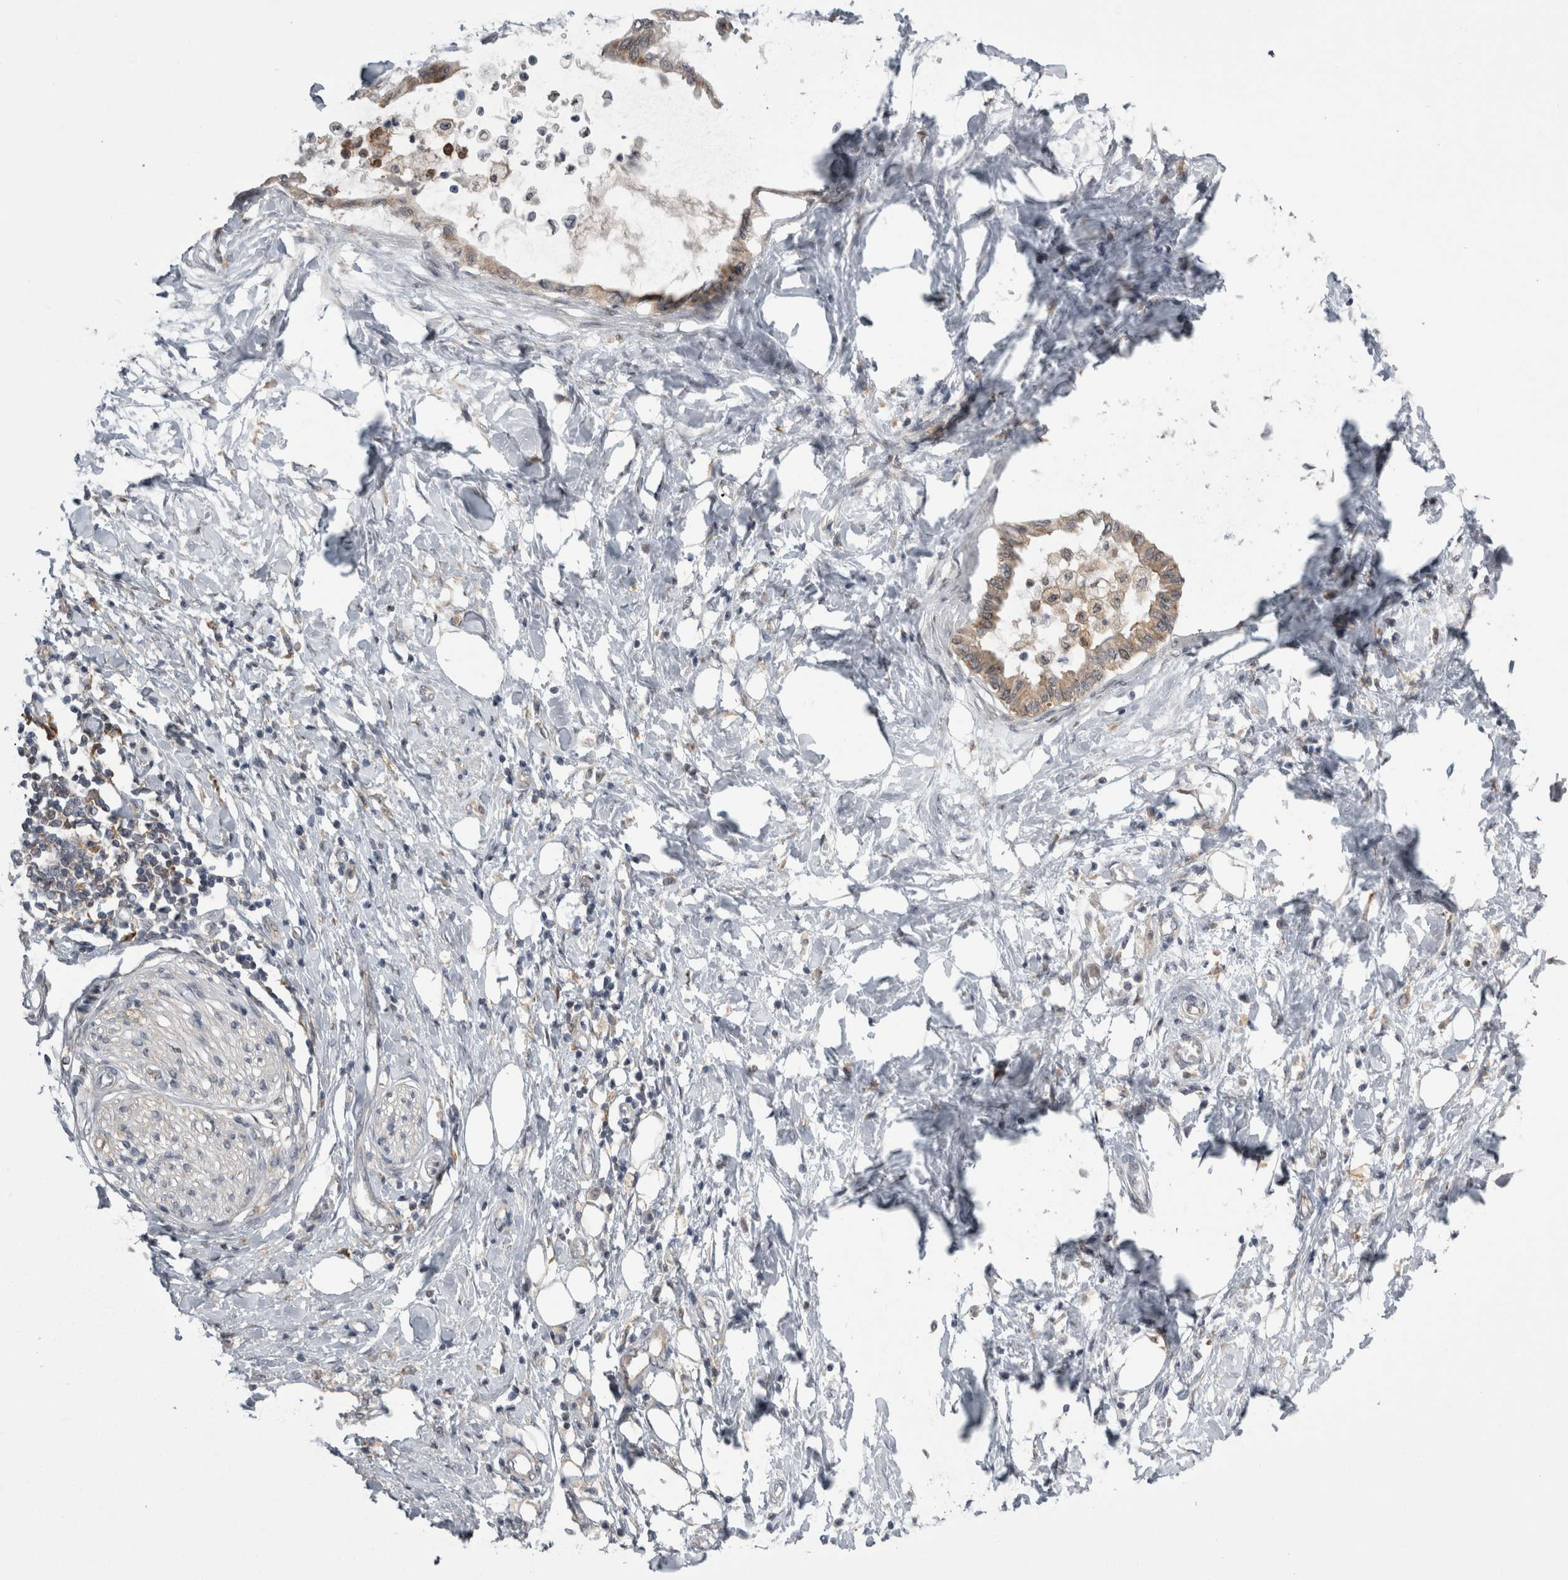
{"staining": {"intensity": "moderate", "quantity": ">75%", "location": "cytoplasmic/membranous"}, "tissue": "pancreatic cancer", "cell_type": "Tumor cells", "image_type": "cancer", "snomed": [{"axis": "morphology", "description": "Normal tissue, NOS"}, {"axis": "morphology", "description": "Adenocarcinoma, NOS"}, {"axis": "topography", "description": "Pancreas"}, {"axis": "topography", "description": "Duodenum"}], "caption": "This is a histology image of immunohistochemistry staining of adenocarcinoma (pancreatic), which shows moderate staining in the cytoplasmic/membranous of tumor cells.", "gene": "CACYBP", "patient": {"sex": "female", "age": 60}}